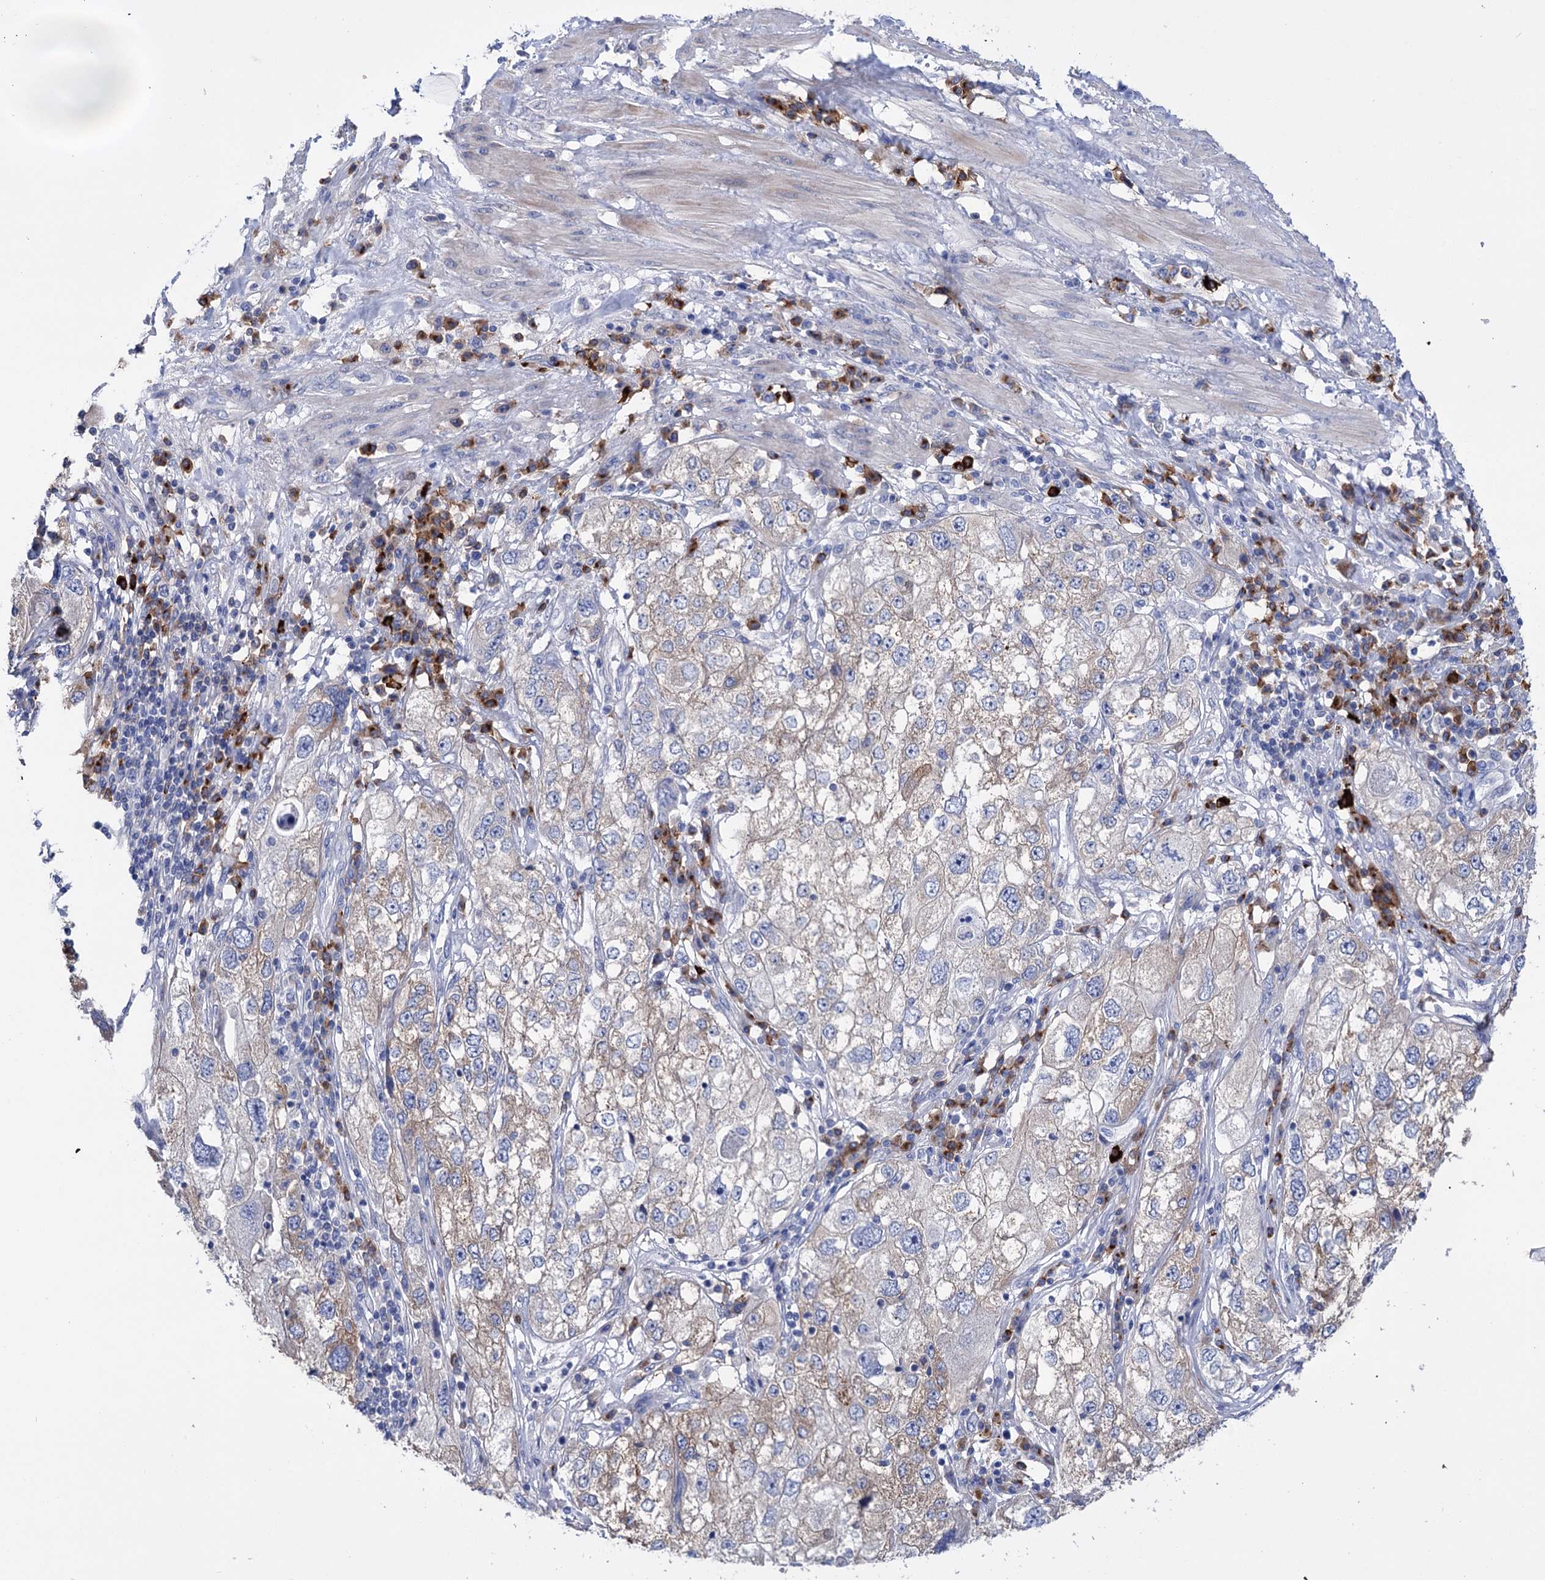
{"staining": {"intensity": "weak", "quantity": "<25%", "location": "cytoplasmic/membranous"}, "tissue": "endometrial cancer", "cell_type": "Tumor cells", "image_type": "cancer", "snomed": [{"axis": "morphology", "description": "Adenocarcinoma, NOS"}, {"axis": "topography", "description": "Endometrium"}], "caption": "Immunohistochemistry histopathology image of neoplastic tissue: human endometrial adenocarcinoma stained with DAB shows no significant protein positivity in tumor cells.", "gene": "BBS4", "patient": {"sex": "female", "age": 49}}